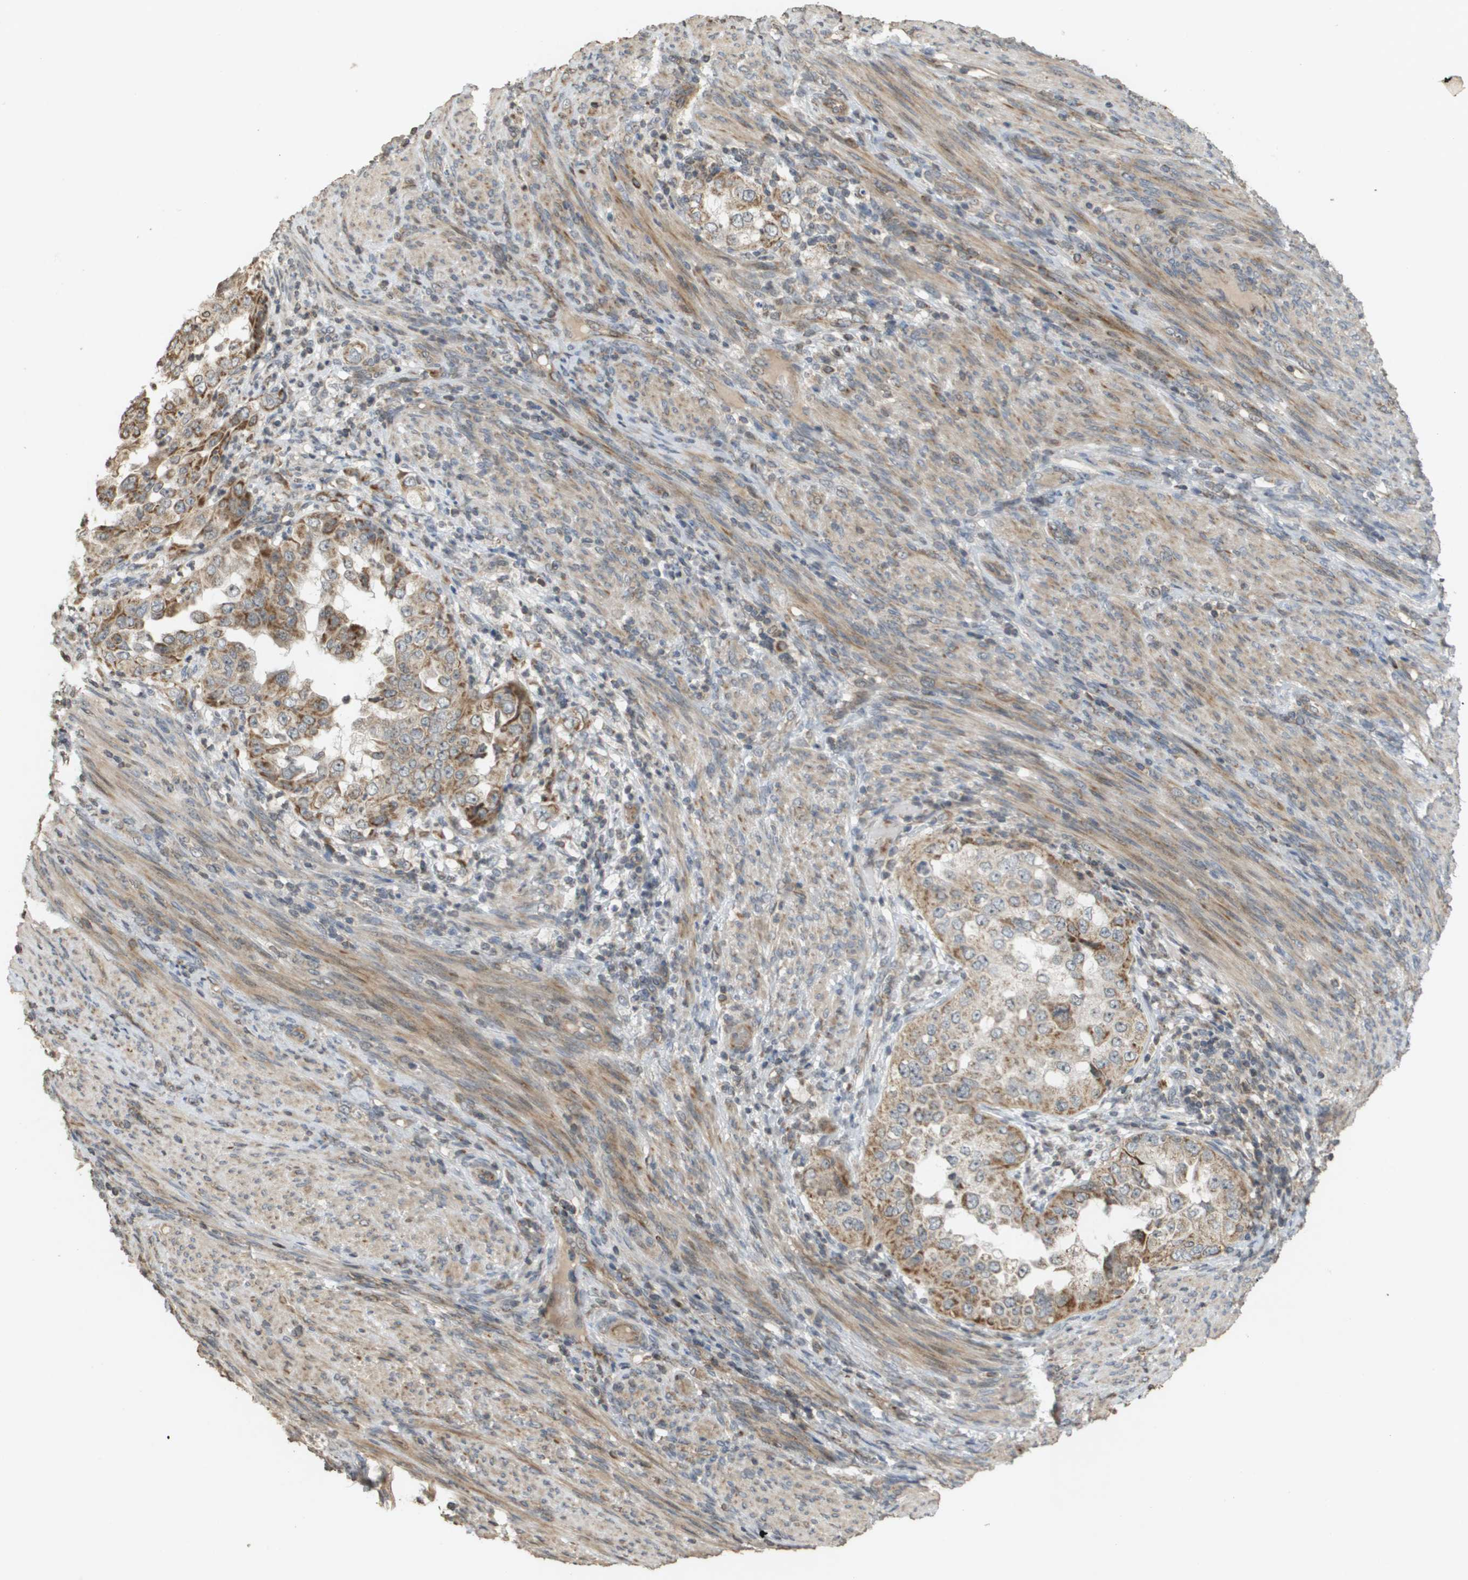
{"staining": {"intensity": "moderate", "quantity": ">75%", "location": "cytoplasmic/membranous"}, "tissue": "endometrial cancer", "cell_type": "Tumor cells", "image_type": "cancer", "snomed": [{"axis": "morphology", "description": "Adenocarcinoma, NOS"}, {"axis": "topography", "description": "Endometrium"}], "caption": "Moderate cytoplasmic/membranous protein staining is identified in about >75% of tumor cells in adenocarcinoma (endometrial).", "gene": "RAB21", "patient": {"sex": "female", "age": 85}}